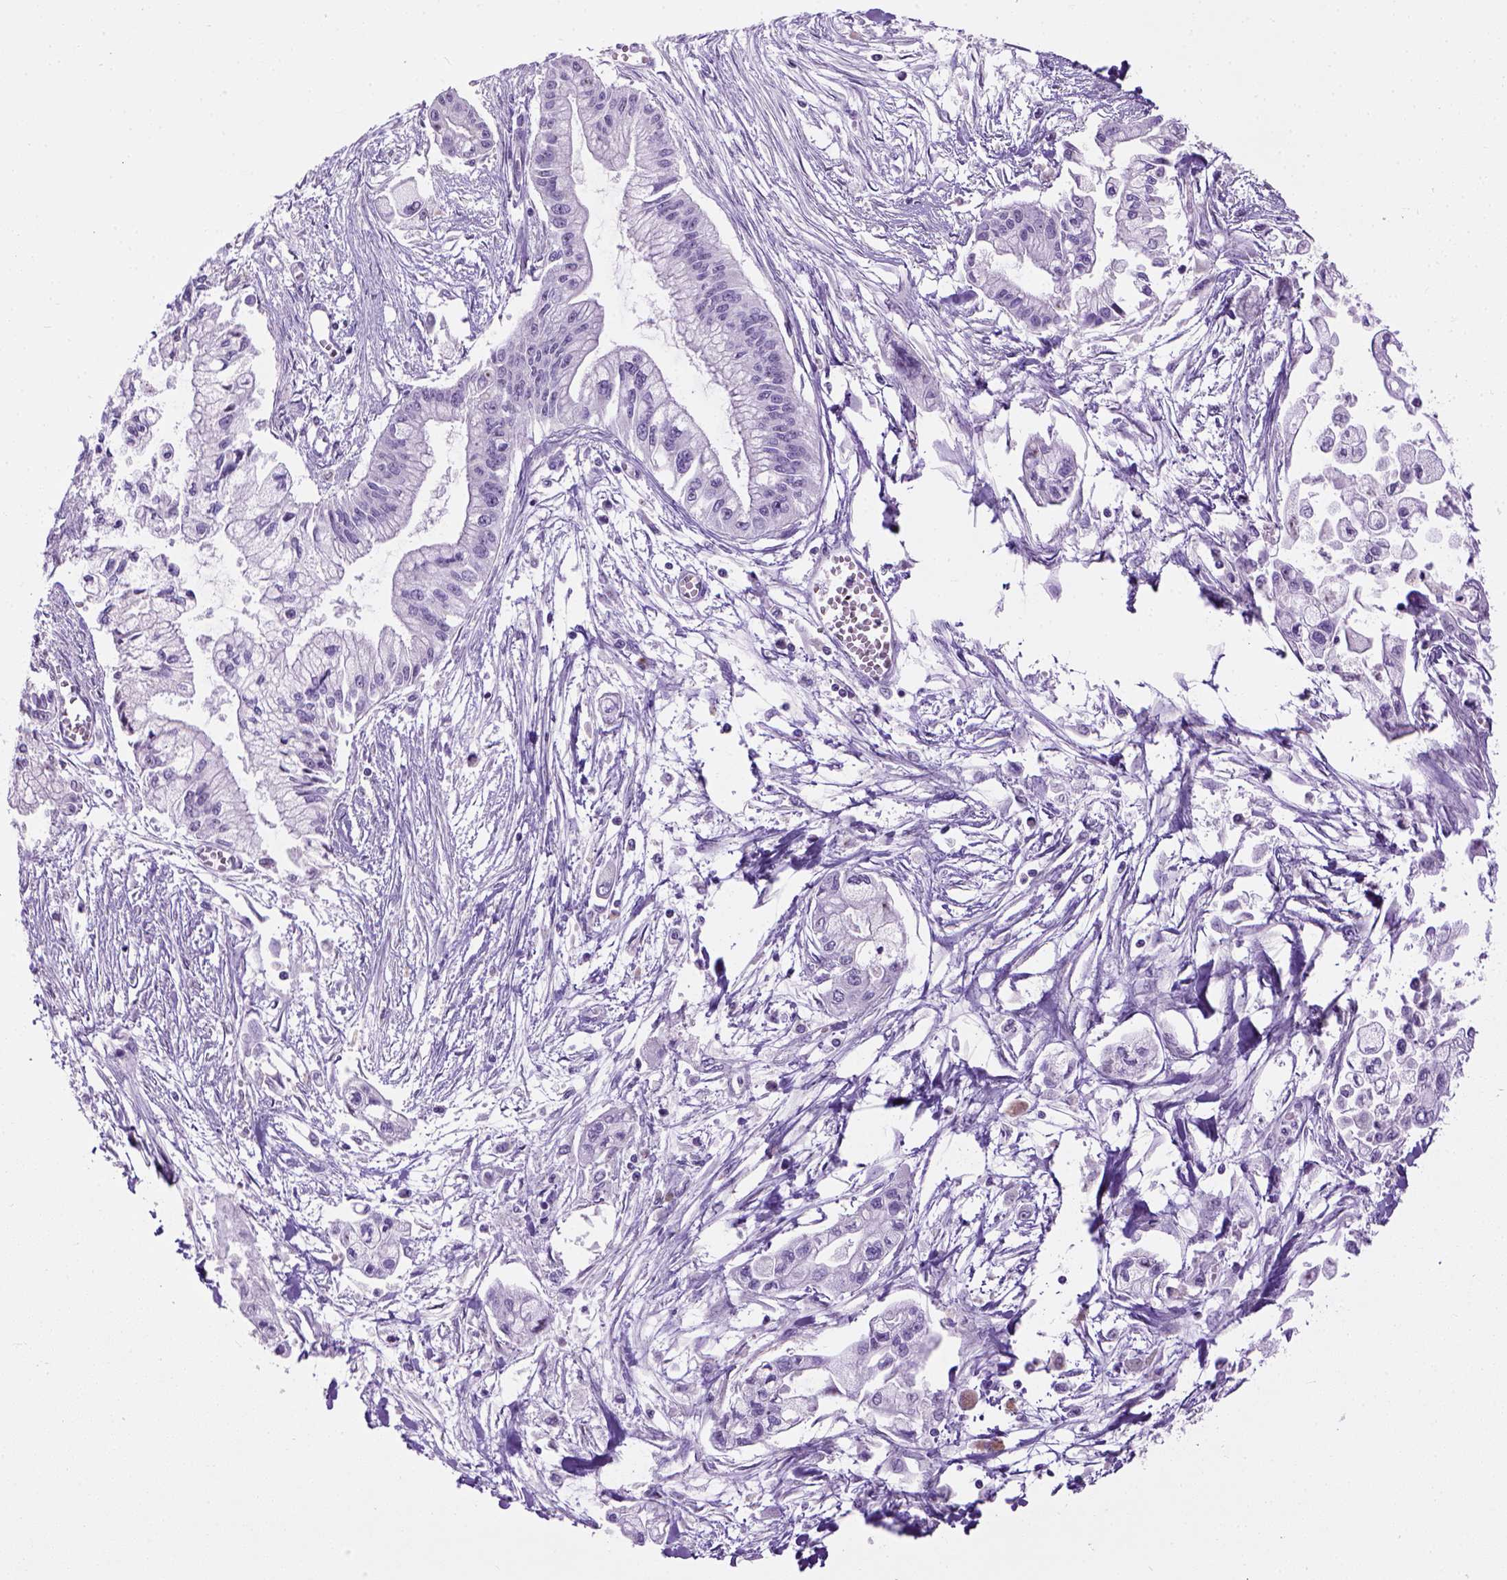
{"staining": {"intensity": "negative", "quantity": "none", "location": "none"}, "tissue": "pancreatic cancer", "cell_type": "Tumor cells", "image_type": "cancer", "snomed": [{"axis": "morphology", "description": "Adenocarcinoma, NOS"}, {"axis": "topography", "description": "Pancreas"}], "caption": "IHC histopathology image of human adenocarcinoma (pancreatic) stained for a protein (brown), which reveals no staining in tumor cells.", "gene": "UTP4", "patient": {"sex": "male", "age": 54}}